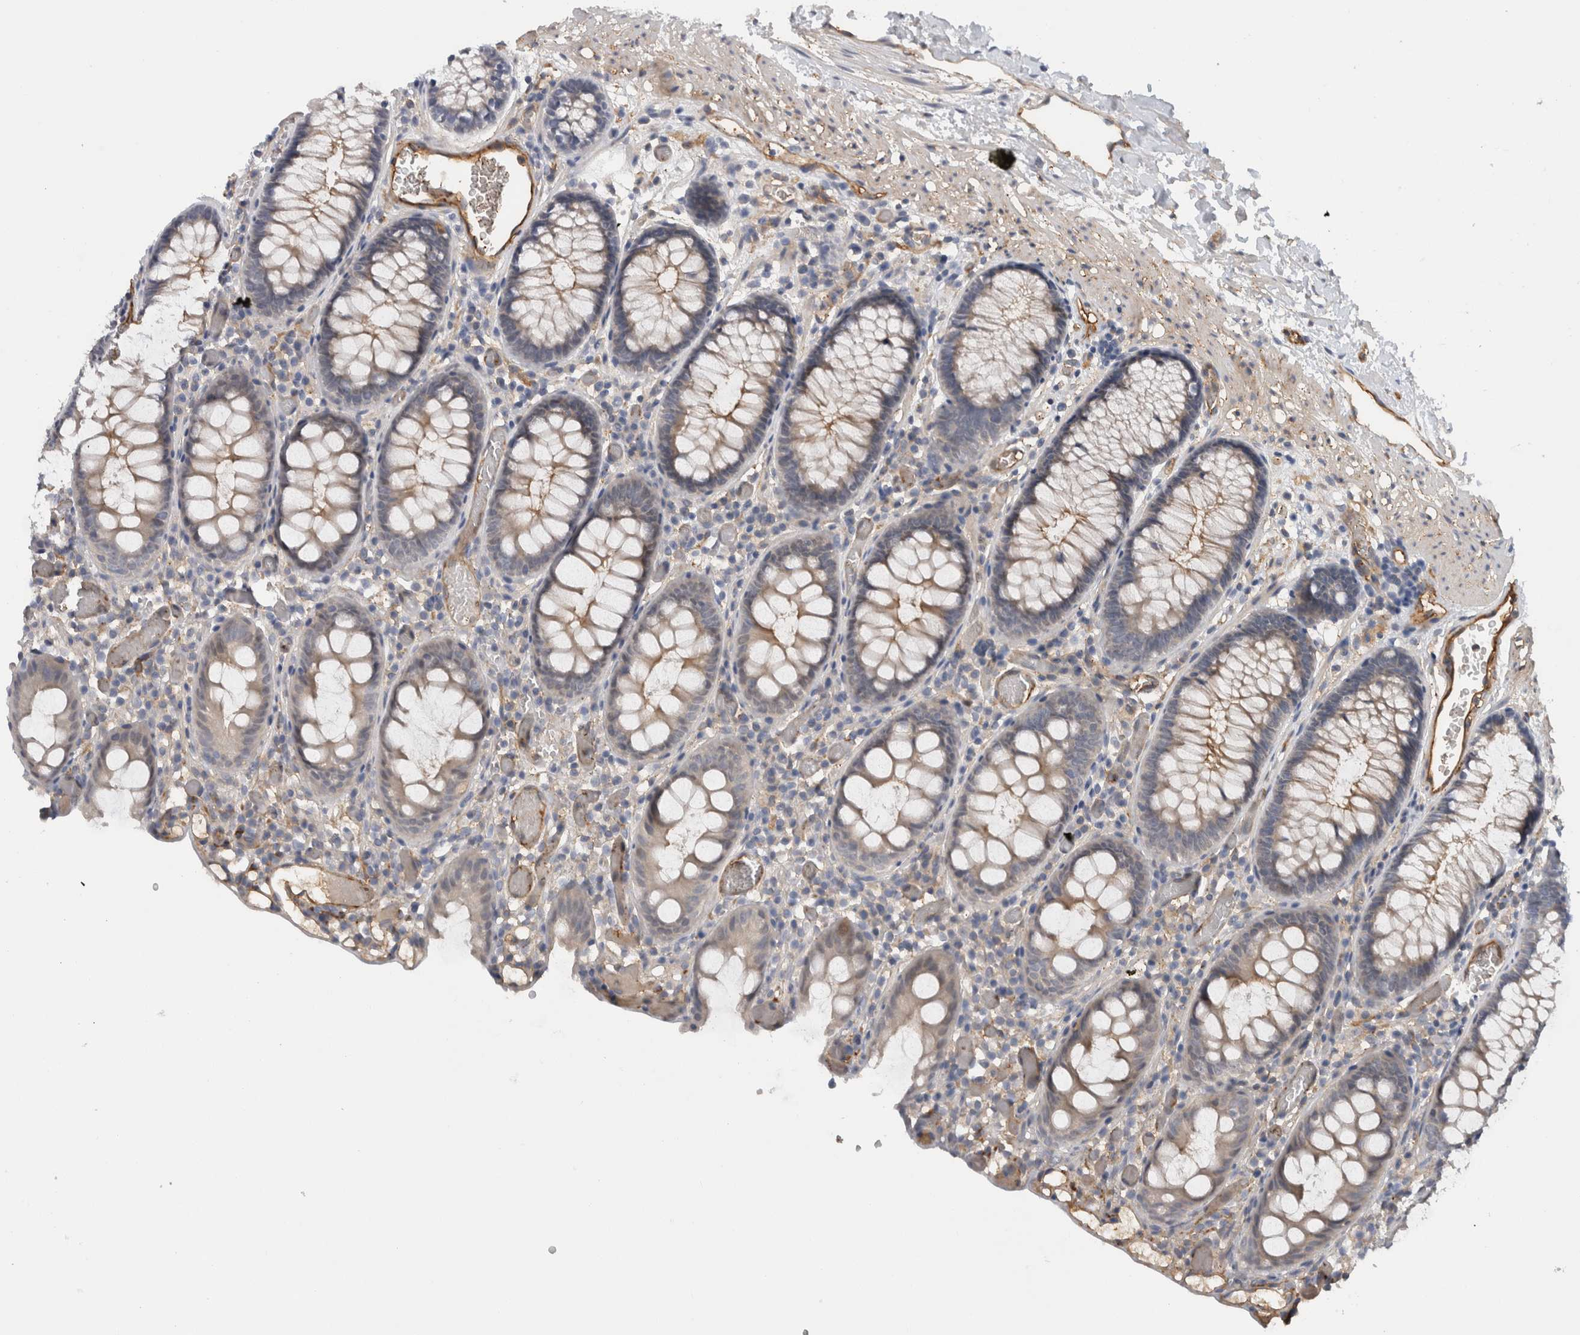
{"staining": {"intensity": "strong", "quantity": ">75%", "location": "cytoplasmic/membranous"}, "tissue": "colon", "cell_type": "Endothelial cells", "image_type": "normal", "snomed": [{"axis": "morphology", "description": "Normal tissue, NOS"}, {"axis": "topography", "description": "Colon"}], "caption": "Immunohistochemistry histopathology image of unremarkable colon: human colon stained using immunohistochemistry shows high levels of strong protein expression localized specifically in the cytoplasmic/membranous of endothelial cells, appearing as a cytoplasmic/membranous brown color.", "gene": "CD59", "patient": {"sex": "male", "age": 14}}